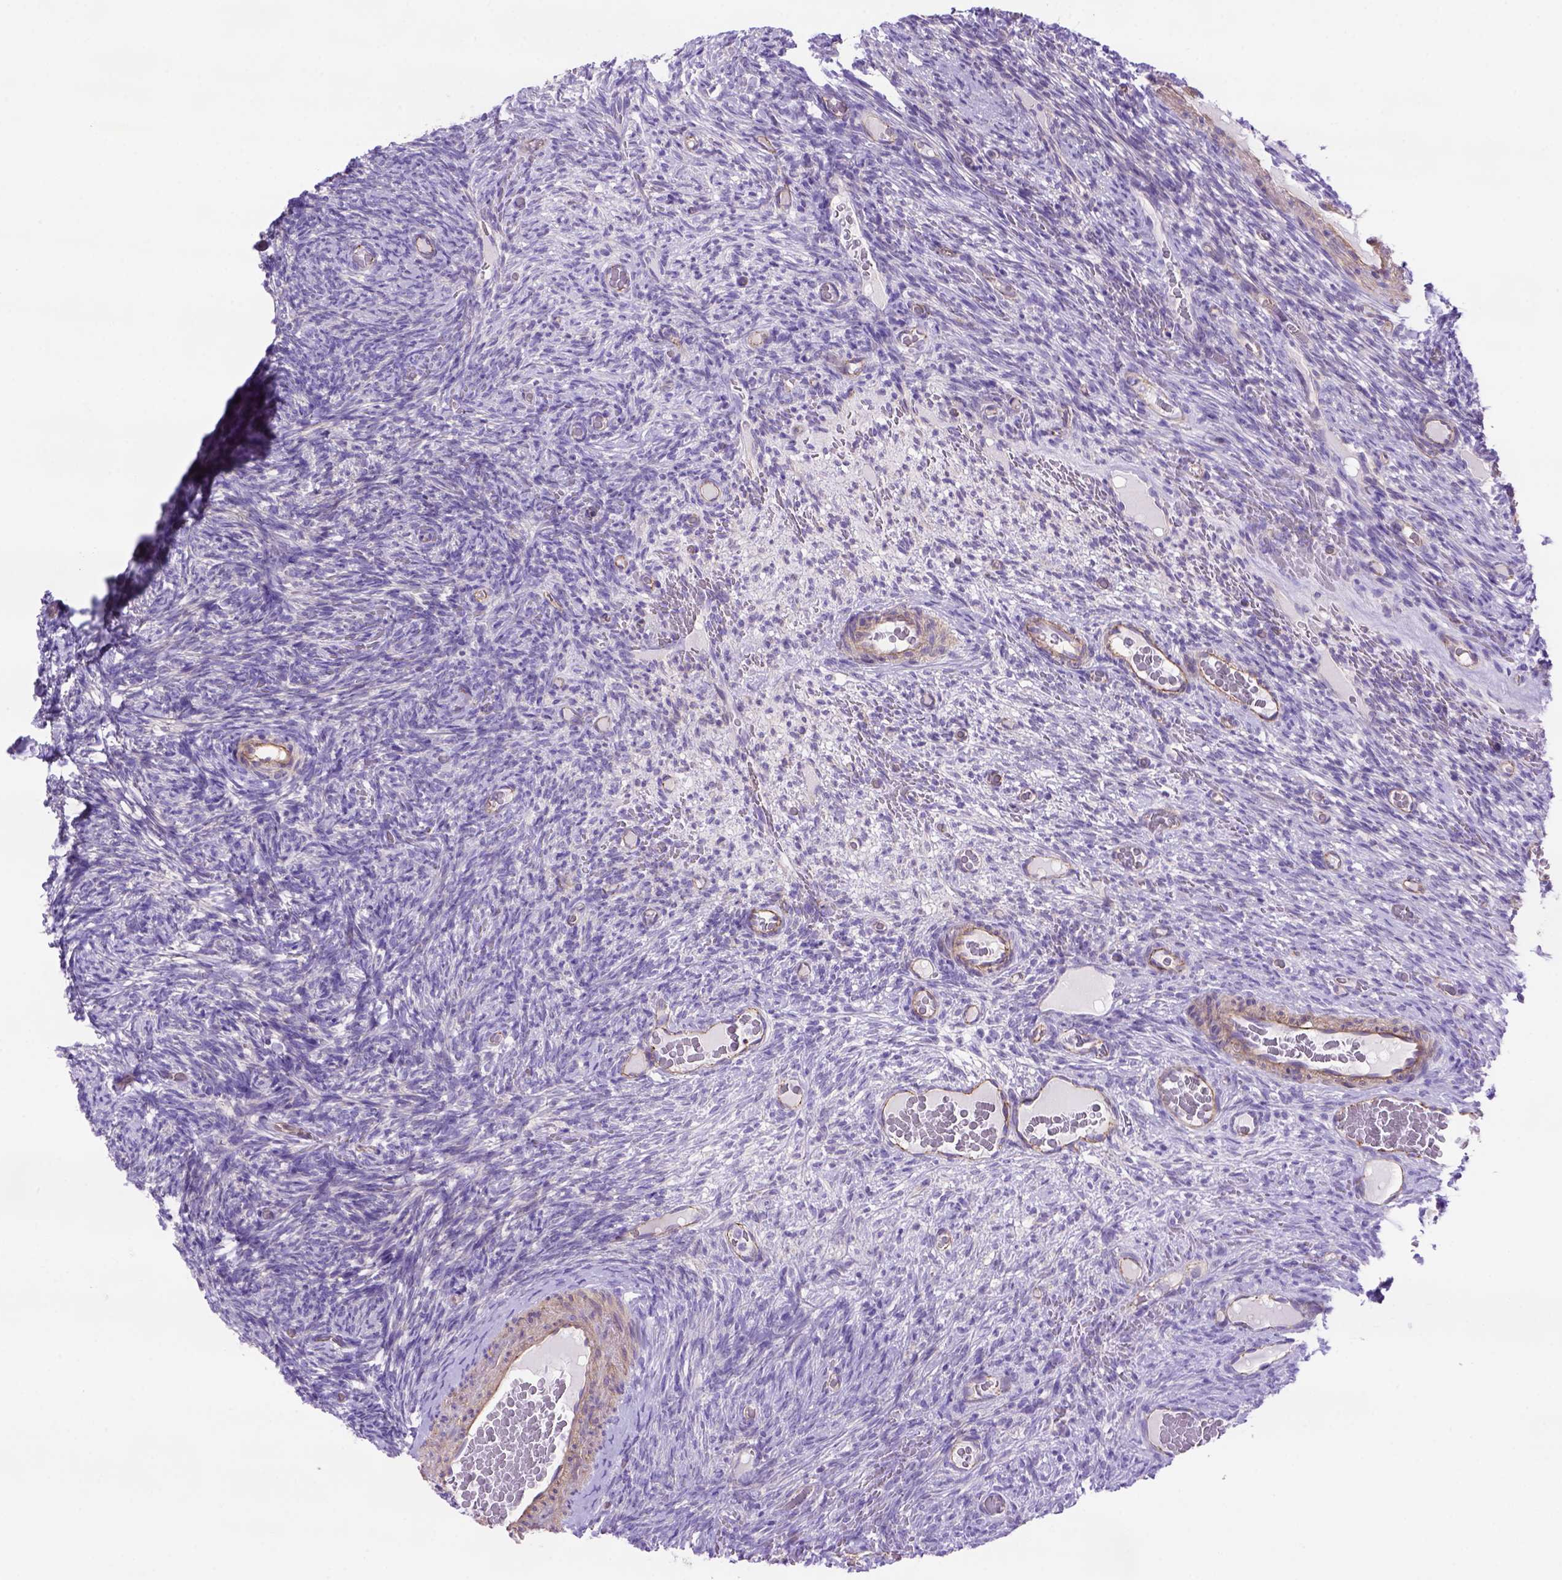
{"staining": {"intensity": "negative", "quantity": "none", "location": "none"}, "tissue": "ovary", "cell_type": "Ovarian stroma cells", "image_type": "normal", "snomed": [{"axis": "morphology", "description": "Normal tissue, NOS"}, {"axis": "topography", "description": "Ovary"}], "caption": "IHC of benign human ovary displays no expression in ovarian stroma cells. Nuclei are stained in blue.", "gene": "PEX12", "patient": {"sex": "female", "age": 34}}